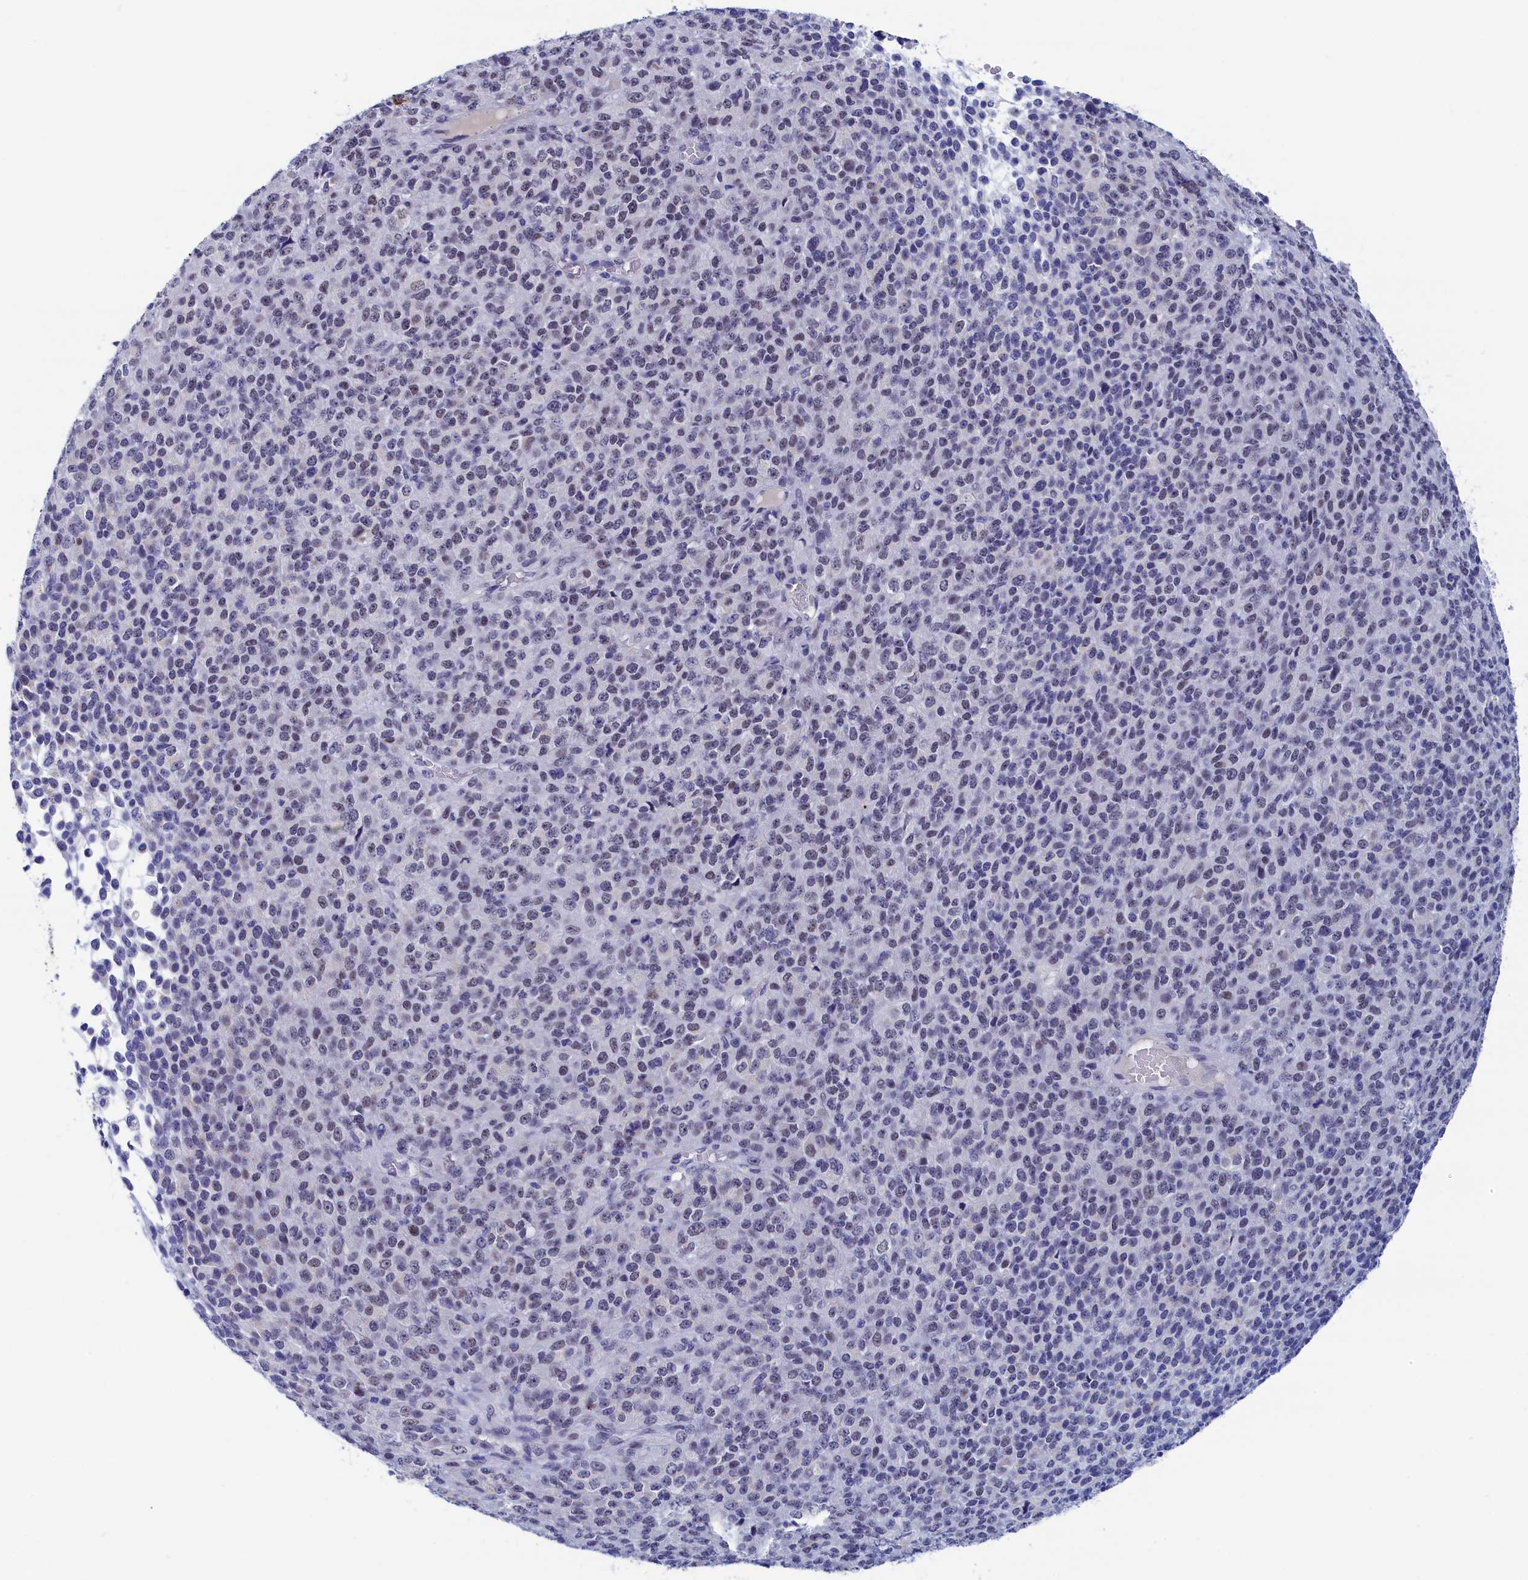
{"staining": {"intensity": "negative", "quantity": "none", "location": "none"}, "tissue": "melanoma", "cell_type": "Tumor cells", "image_type": "cancer", "snomed": [{"axis": "morphology", "description": "Malignant melanoma, Metastatic site"}, {"axis": "topography", "description": "Brain"}], "caption": "Tumor cells are negative for brown protein staining in malignant melanoma (metastatic site). Brightfield microscopy of IHC stained with DAB (brown) and hematoxylin (blue), captured at high magnification.", "gene": "WDR83", "patient": {"sex": "female", "age": 56}}